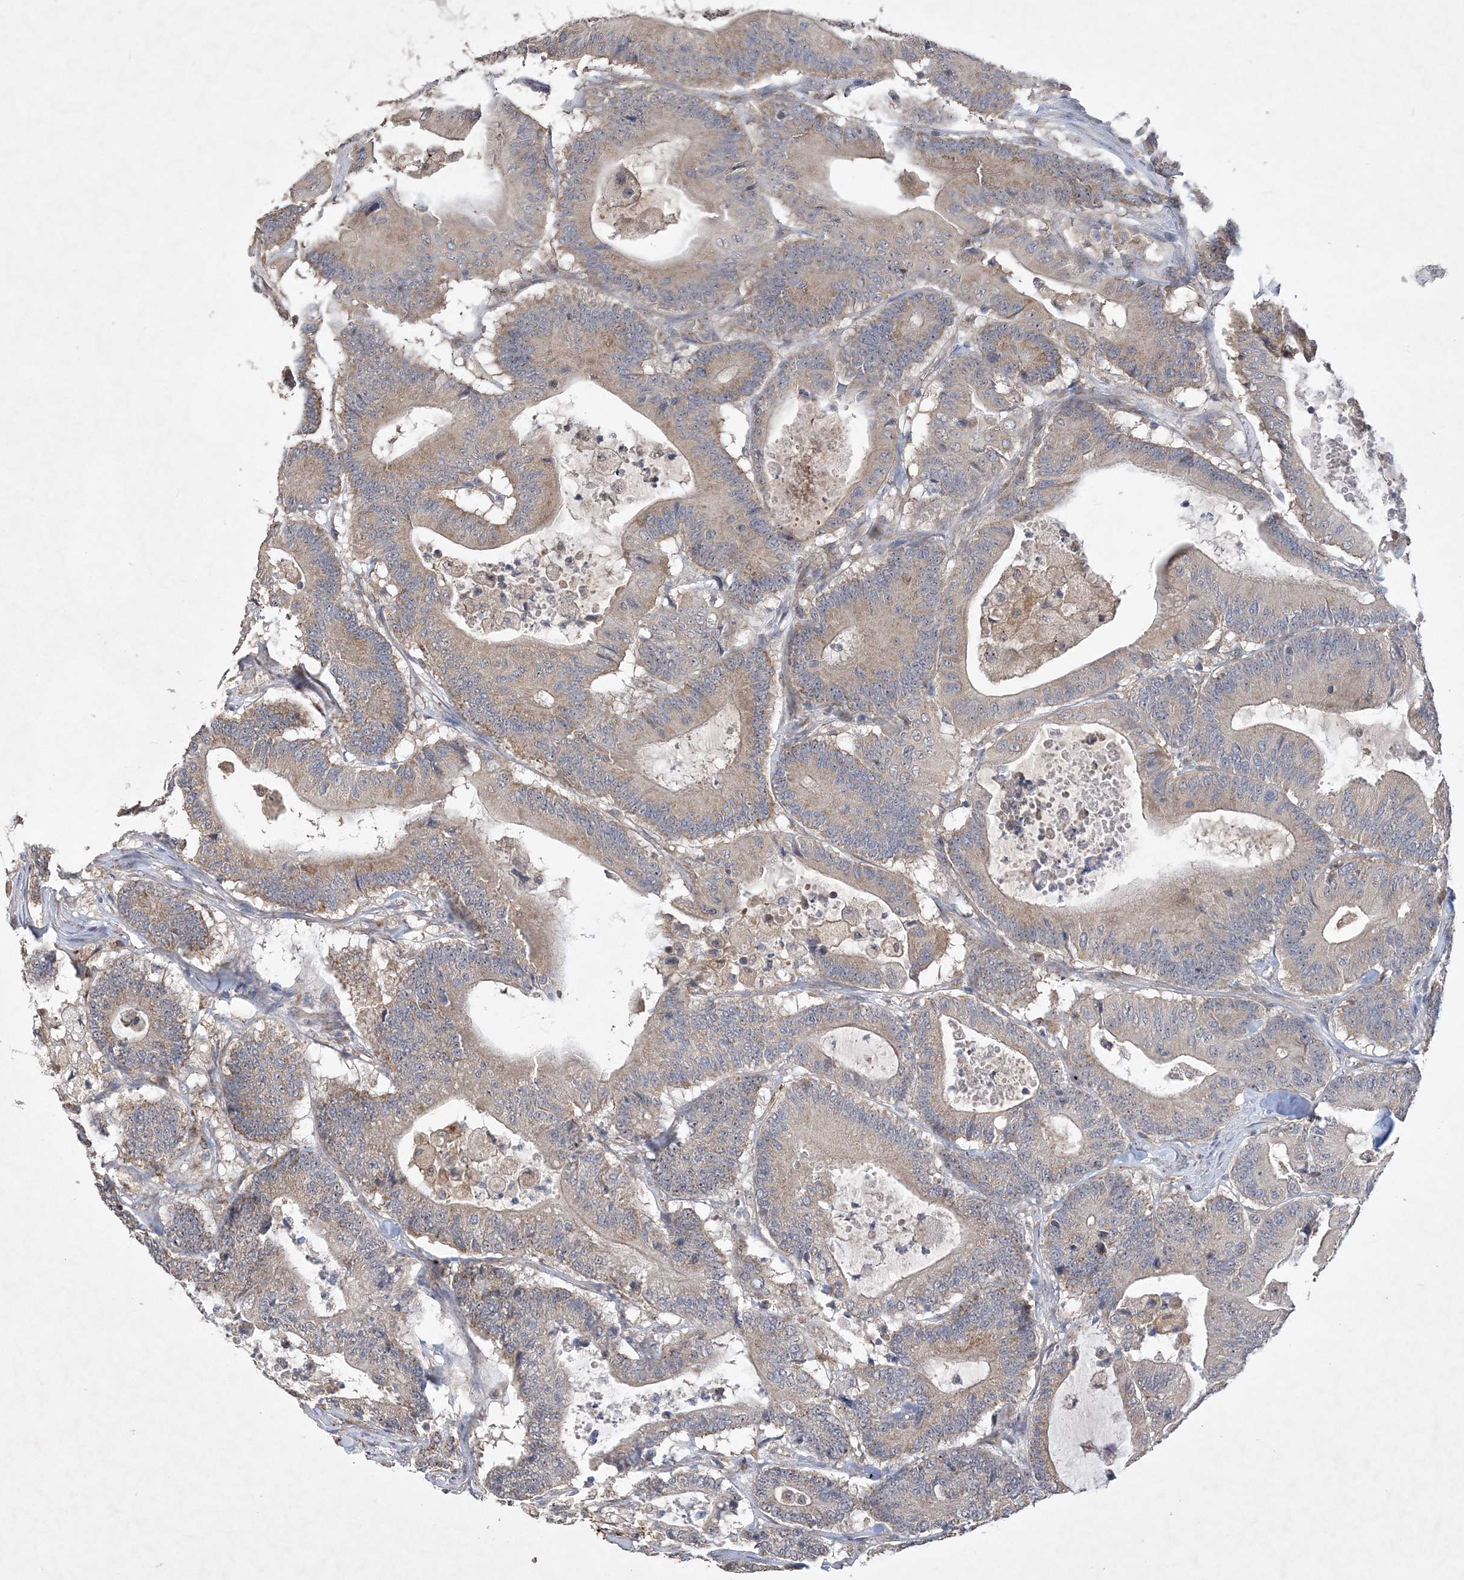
{"staining": {"intensity": "weak", "quantity": "25%-75%", "location": "cytoplasmic/membranous"}, "tissue": "colorectal cancer", "cell_type": "Tumor cells", "image_type": "cancer", "snomed": [{"axis": "morphology", "description": "Adenocarcinoma, NOS"}, {"axis": "topography", "description": "Colon"}], "caption": "Weak cytoplasmic/membranous staining is present in about 25%-75% of tumor cells in adenocarcinoma (colorectal).", "gene": "FEZ2", "patient": {"sex": "female", "age": 84}}